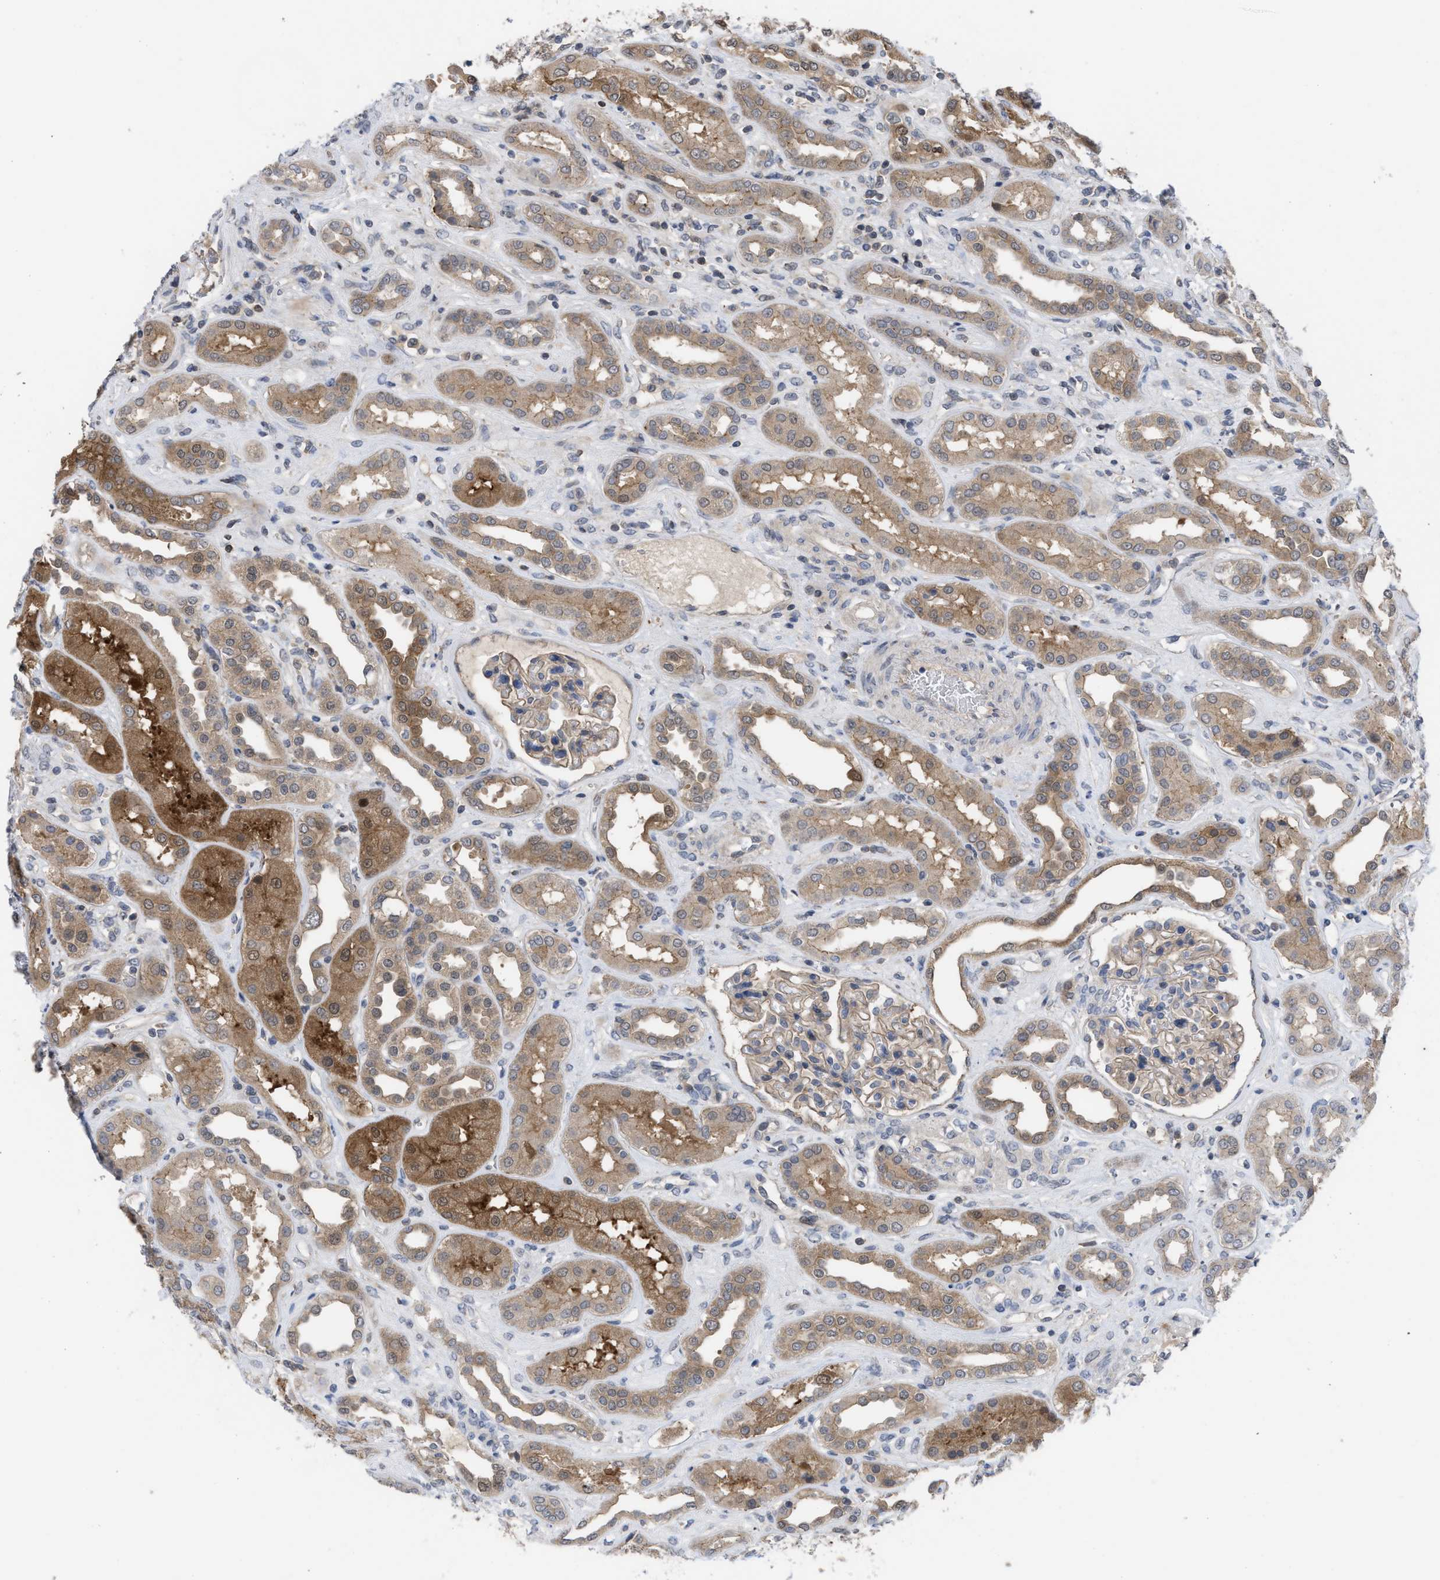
{"staining": {"intensity": "weak", "quantity": "<25%", "location": "cytoplasmic/membranous"}, "tissue": "kidney", "cell_type": "Cells in glomeruli", "image_type": "normal", "snomed": [{"axis": "morphology", "description": "Normal tissue, NOS"}, {"axis": "topography", "description": "Kidney"}], "caption": "Immunohistochemical staining of normal human kidney shows no significant staining in cells in glomeruli. (IHC, brightfield microscopy, high magnification).", "gene": "LDAF1", "patient": {"sex": "male", "age": 59}}